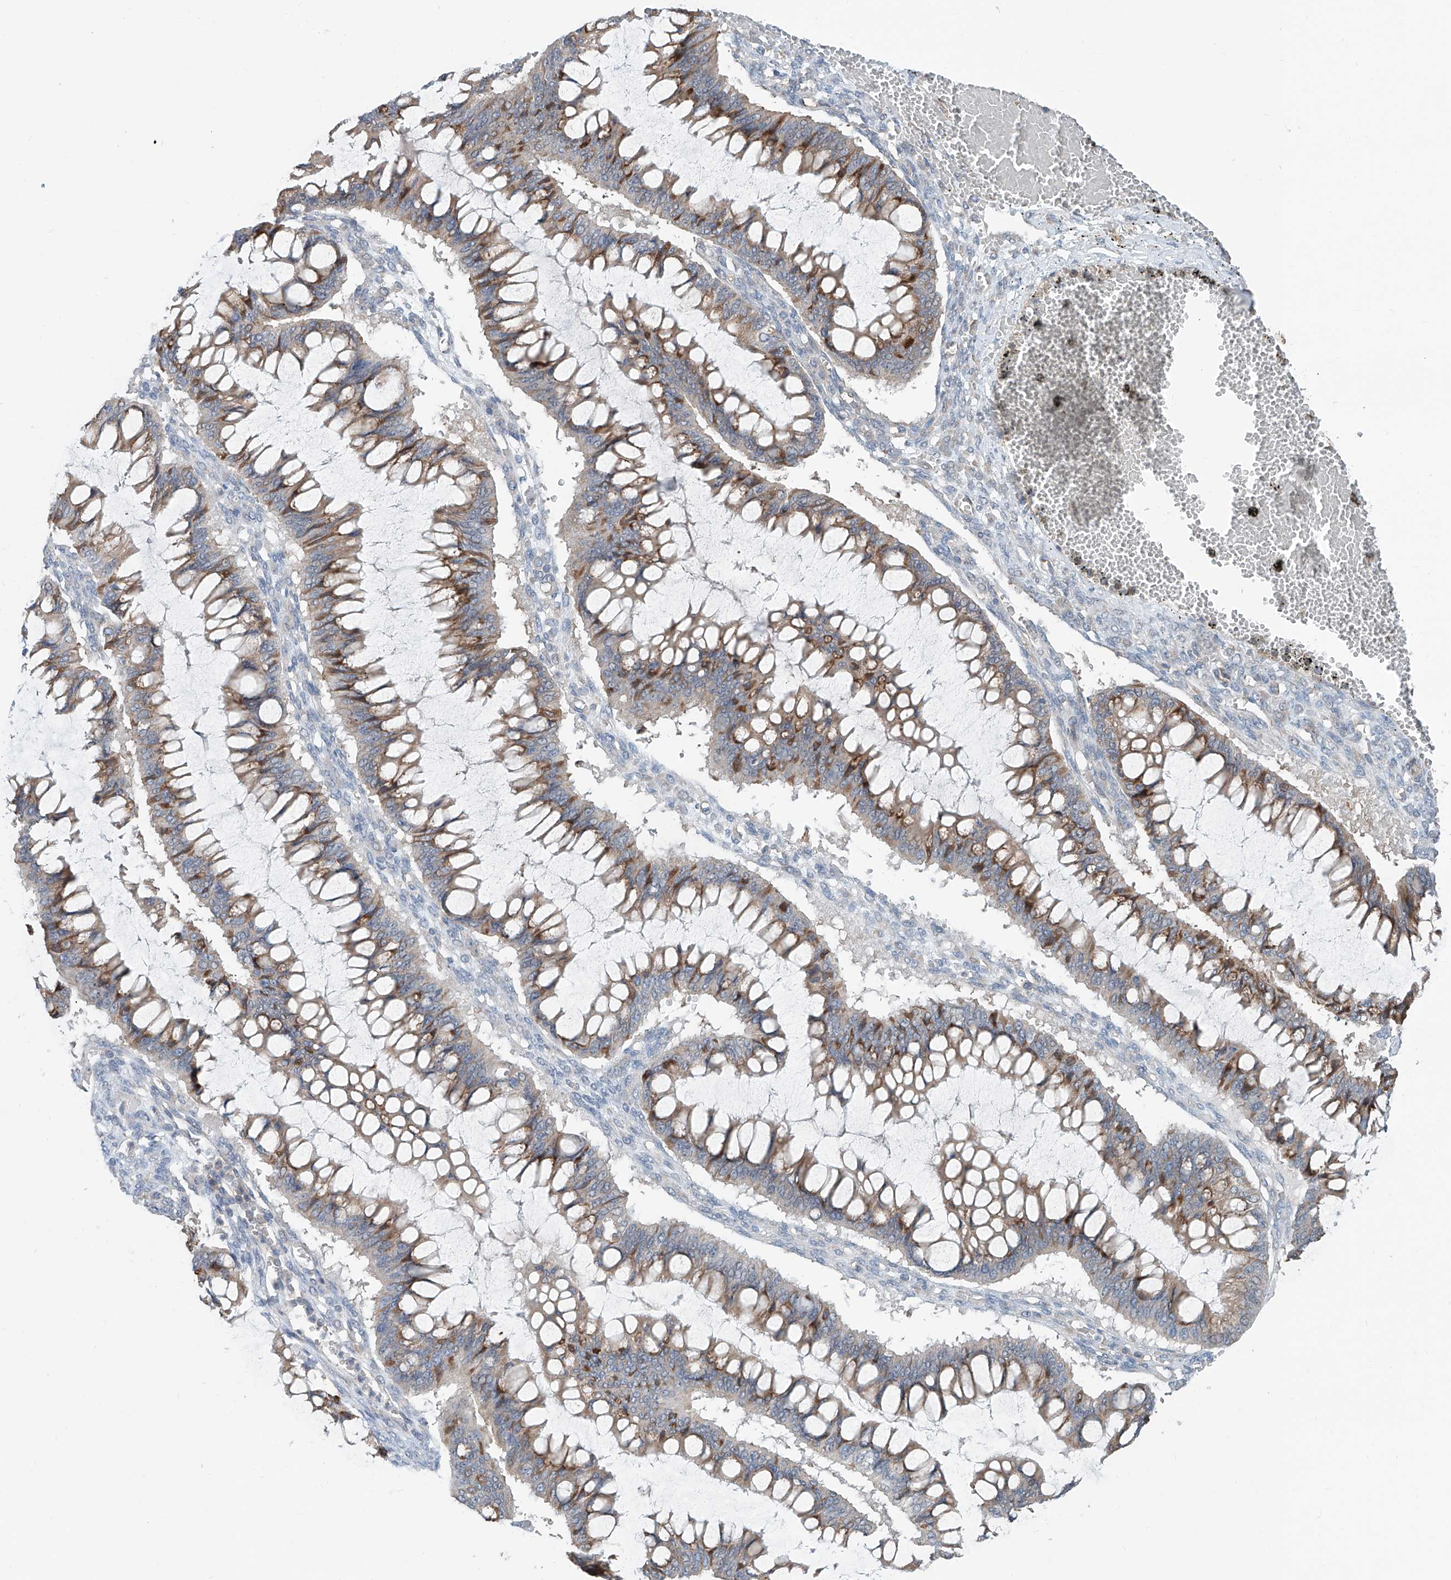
{"staining": {"intensity": "moderate", "quantity": "25%-75%", "location": "cytoplasmic/membranous"}, "tissue": "ovarian cancer", "cell_type": "Tumor cells", "image_type": "cancer", "snomed": [{"axis": "morphology", "description": "Cystadenocarcinoma, mucinous, NOS"}, {"axis": "topography", "description": "Ovary"}], "caption": "Protein staining of ovarian cancer tissue demonstrates moderate cytoplasmic/membranous positivity in approximately 25%-75% of tumor cells. Immunohistochemistry (ihc) stains the protein in brown and the nuclei are stained blue.", "gene": "KCNK10", "patient": {"sex": "female", "age": 73}}